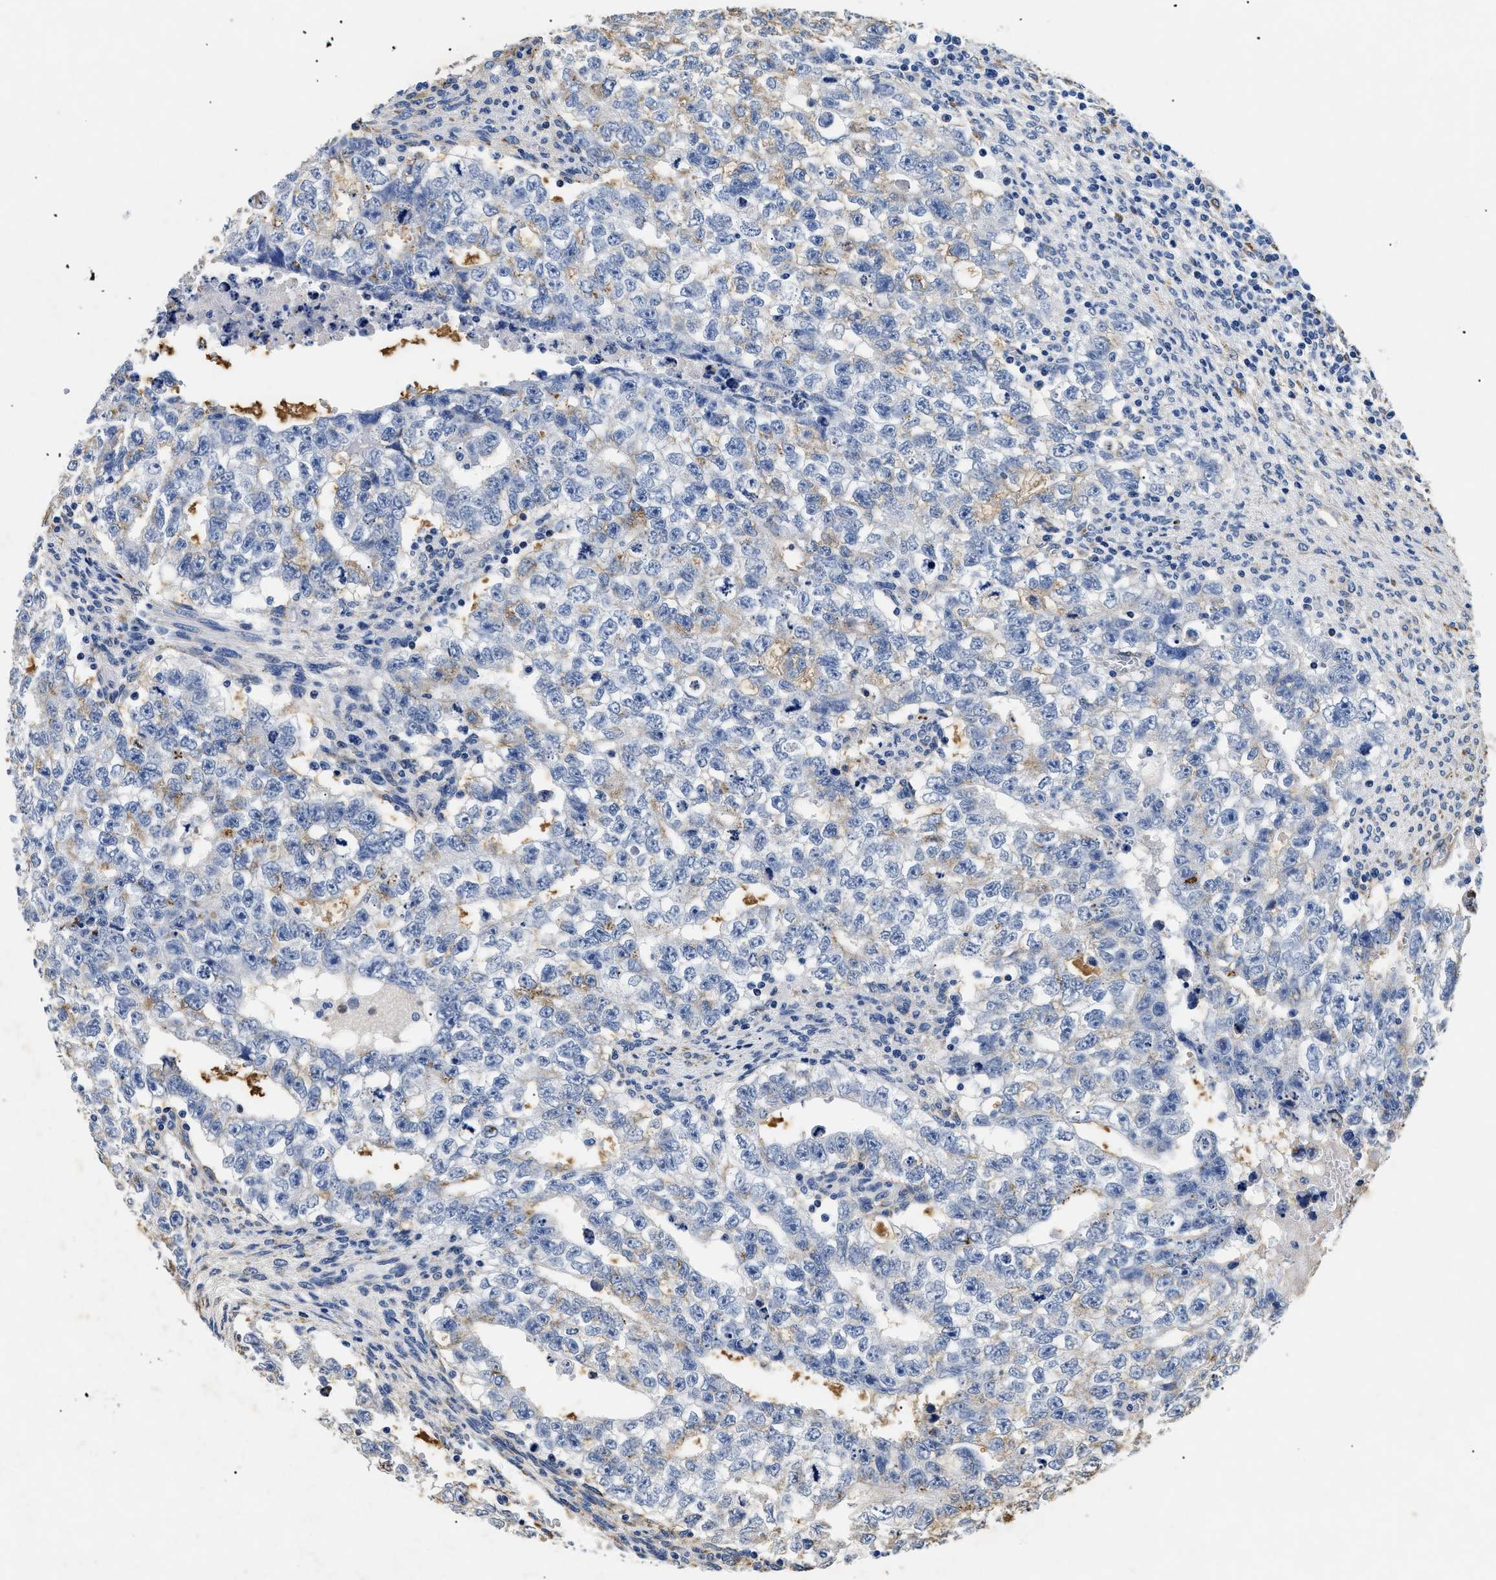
{"staining": {"intensity": "weak", "quantity": "<25%", "location": "cytoplasmic/membranous"}, "tissue": "testis cancer", "cell_type": "Tumor cells", "image_type": "cancer", "snomed": [{"axis": "morphology", "description": "Seminoma, NOS"}, {"axis": "morphology", "description": "Carcinoma, Embryonal, NOS"}, {"axis": "topography", "description": "Testis"}], "caption": "The micrograph displays no significant expression in tumor cells of testis cancer (seminoma).", "gene": "LAMA3", "patient": {"sex": "male", "age": 38}}